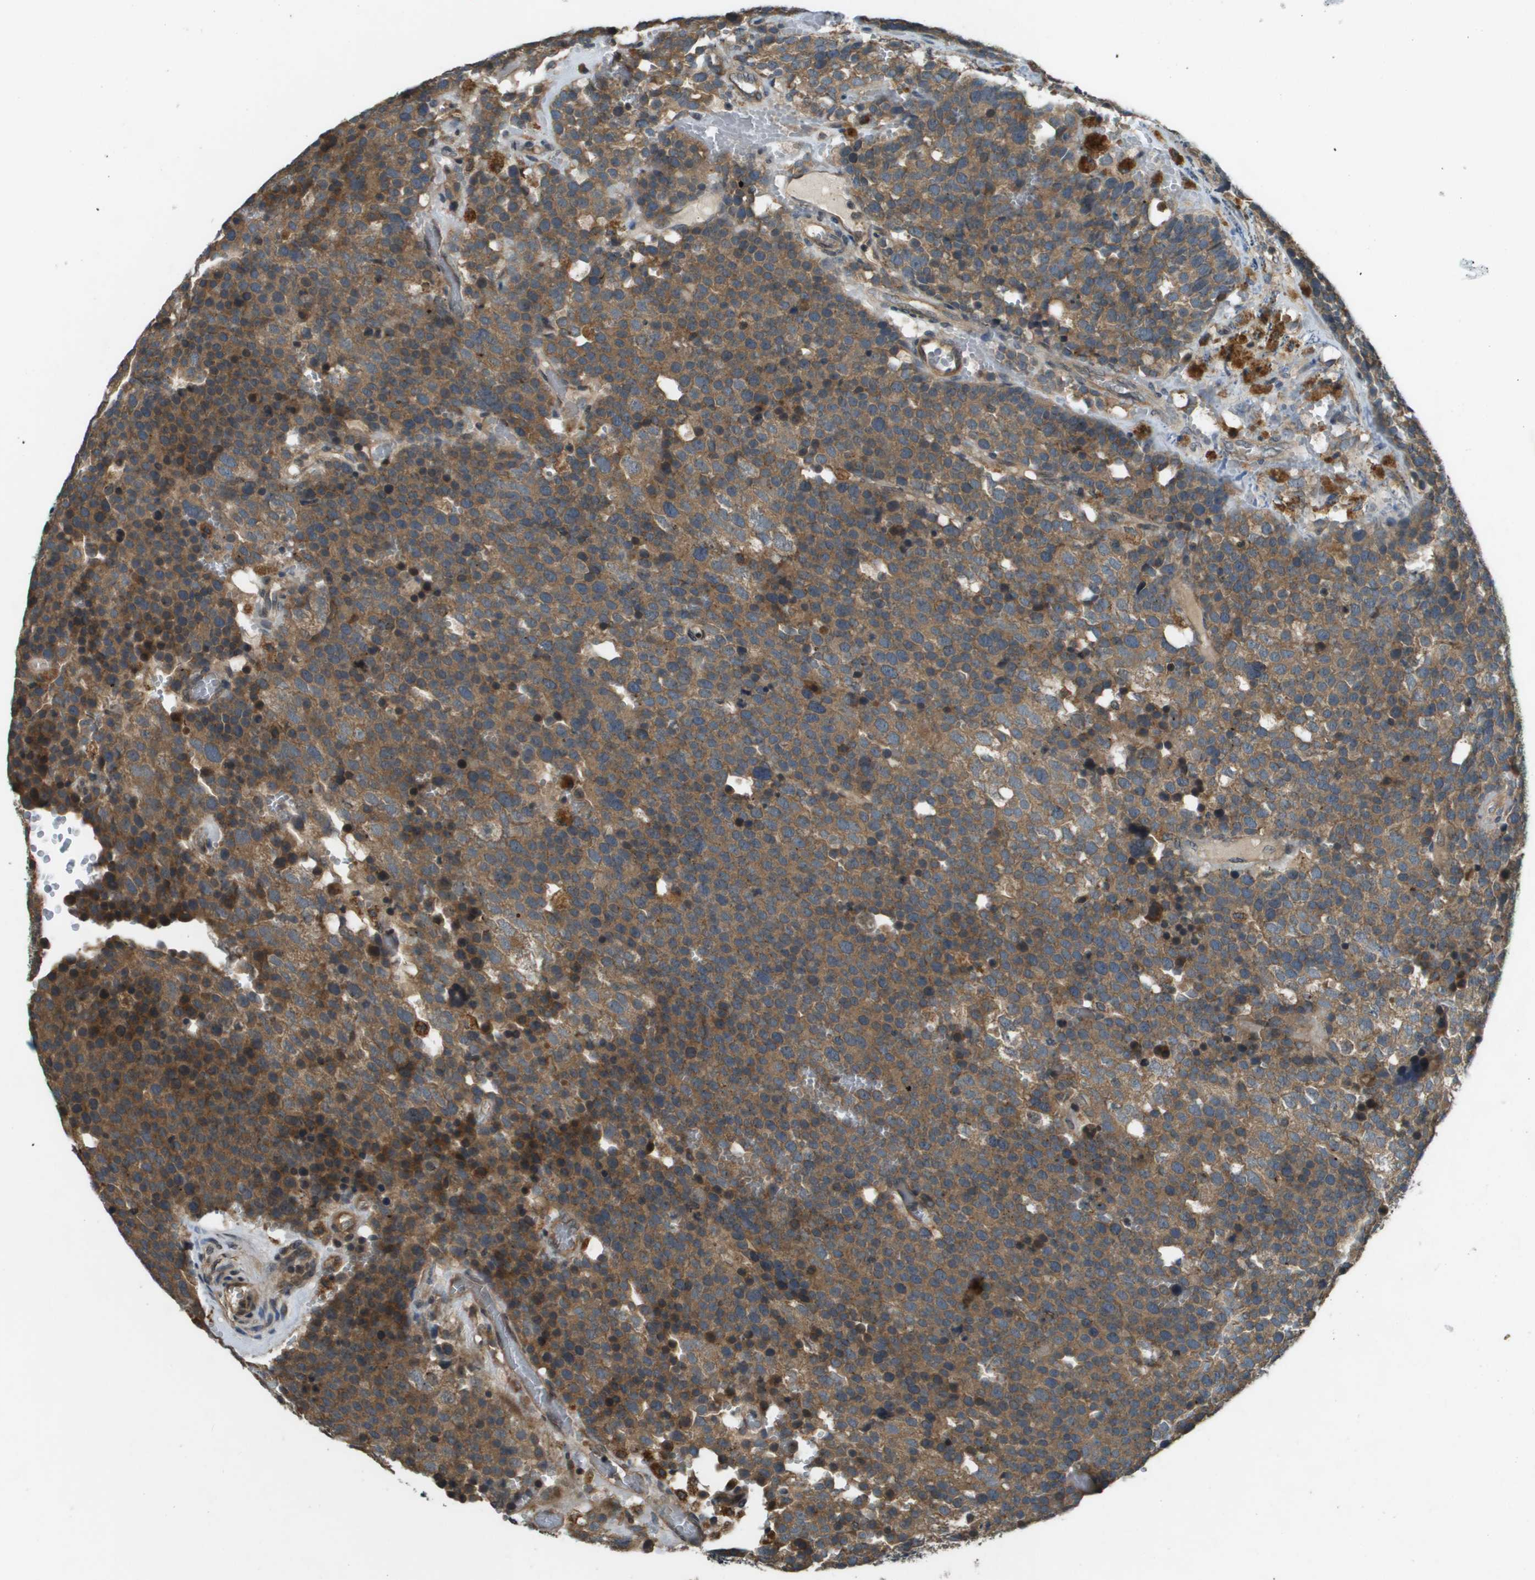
{"staining": {"intensity": "moderate", "quantity": ">75%", "location": "cytoplasmic/membranous"}, "tissue": "testis cancer", "cell_type": "Tumor cells", "image_type": "cancer", "snomed": [{"axis": "morphology", "description": "Seminoma, NOS"}, {"axis": "topography", "description": "Testis"}], "caption": "Immunohistochemistry (IHC) image of neoplastic tissue: testis cancer stained using immunohistochemistry exhibits medium levels of moderate protein expression localized specifically in the cytoplasmic/membranous of tumor cells, appearing as a cytoplasmic/membranous brown color.", "gene": "CDKN2C", "patient": {"sex": "male", "age": 71}}